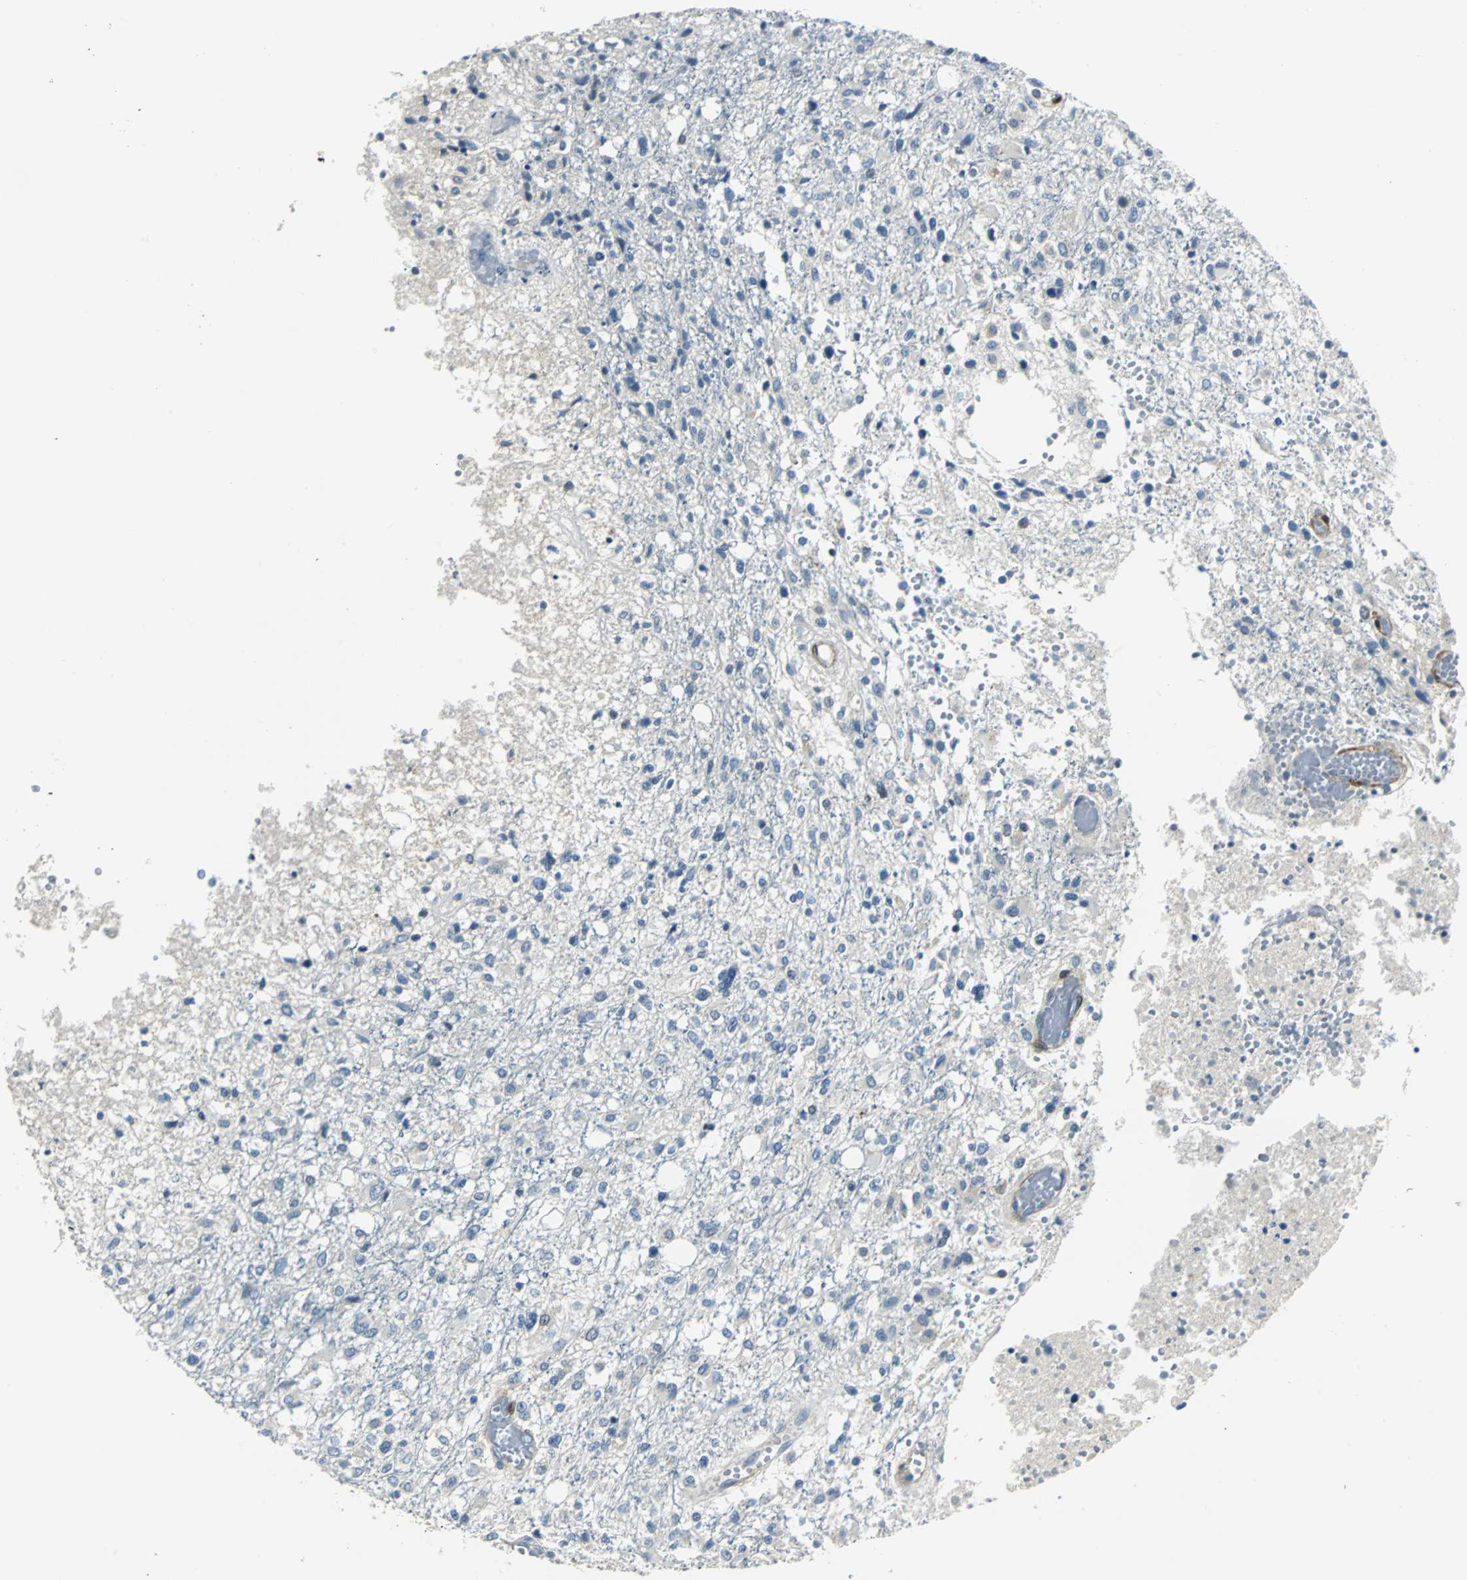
{"staining": {"intensity": "negative", "quantity": "none", "location": "none"}, "tissue": "glioma", "cell_type": "Tumor cells", "image_type": "cancer", "snomed": [{"axis": "morphology", "description": "Glioma, malignant, High grade"}, {"axis": "topography", "description": "Cerebral cortex"}], "caption": "The histopathology image displays no staining of tumor cells in glioma. (IHC, brightfield microscopy, high magnification).", "gene": "FHL2", "patient": {"sex": "male", "age": 76}}